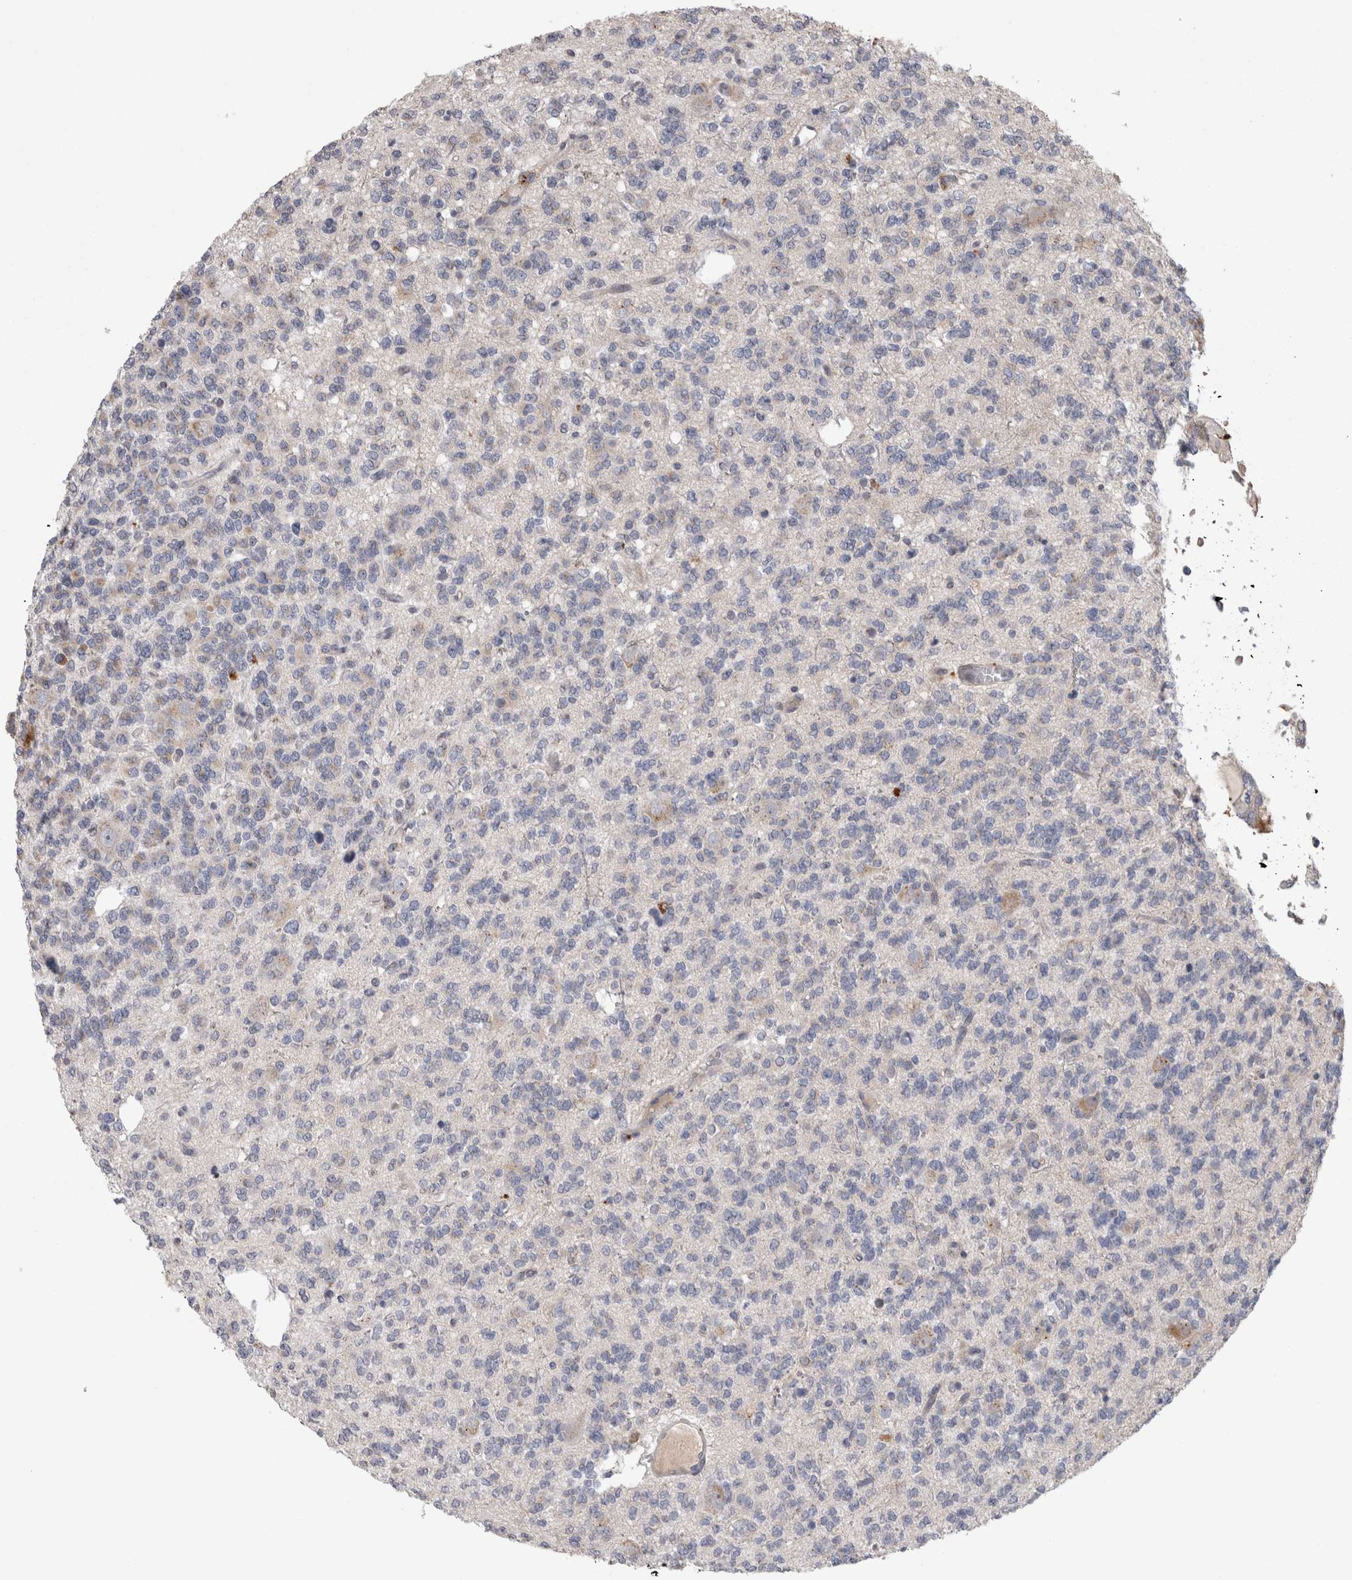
{"staining": {"intensity": "negative", "quantity": "none", "location": "none"}, "tissue": "glioma", "cell_type": "Tumor cells", "image_type": "cancer", "snomed": [{"axis": "morphology", "description": "Glioma, malignant, Low grade"}, {"axis": "topography", "description": "Brain"}], "caption": "This is an immunohistochemistry micrograph of malignant glioma (low-grade). There is no positivity in tumor cells.", "gene": "STC1", "patient": {"sex": "male", "age": 38}}